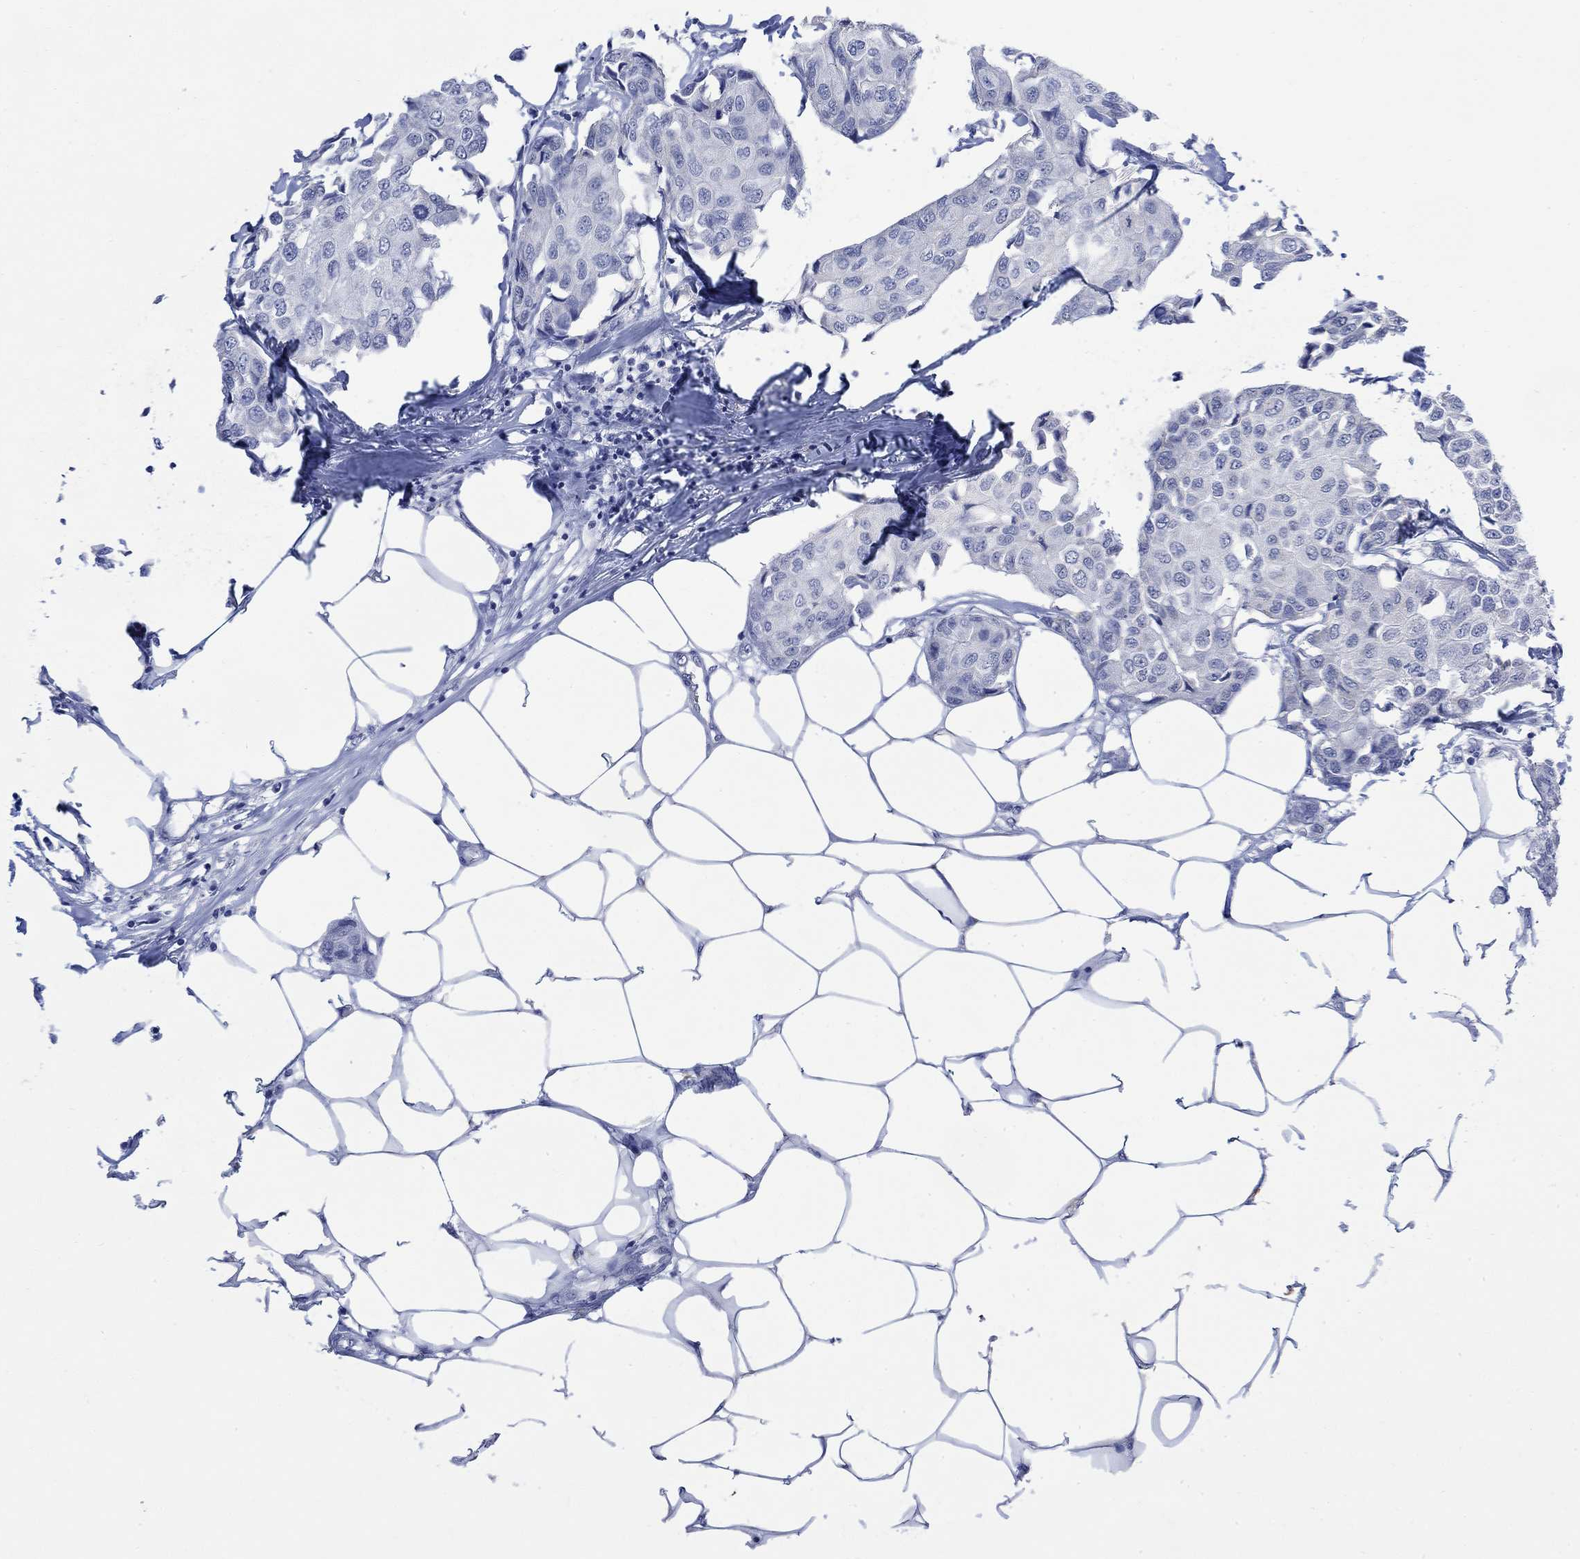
{"staining": {"intensity": "negative", "quantity": "none", "location": "none"}, "tissue": "breast cancer", "cell_type": "Tumor cells", "image_type": "cancer", "snomed": [{"axis": "morphology", "description": "Duct carcinoma"}, {"axis": "topography", "description": "Breast"}], "caption": "This photomicrograph is of breast intraductal carcinoma stained with IHC to label a protein in brown with the nuclei are counter-stained blue. There is no expression in tumor cells.", "gene": "FBP2", "patient": {"sex": "female", "age": 80}}